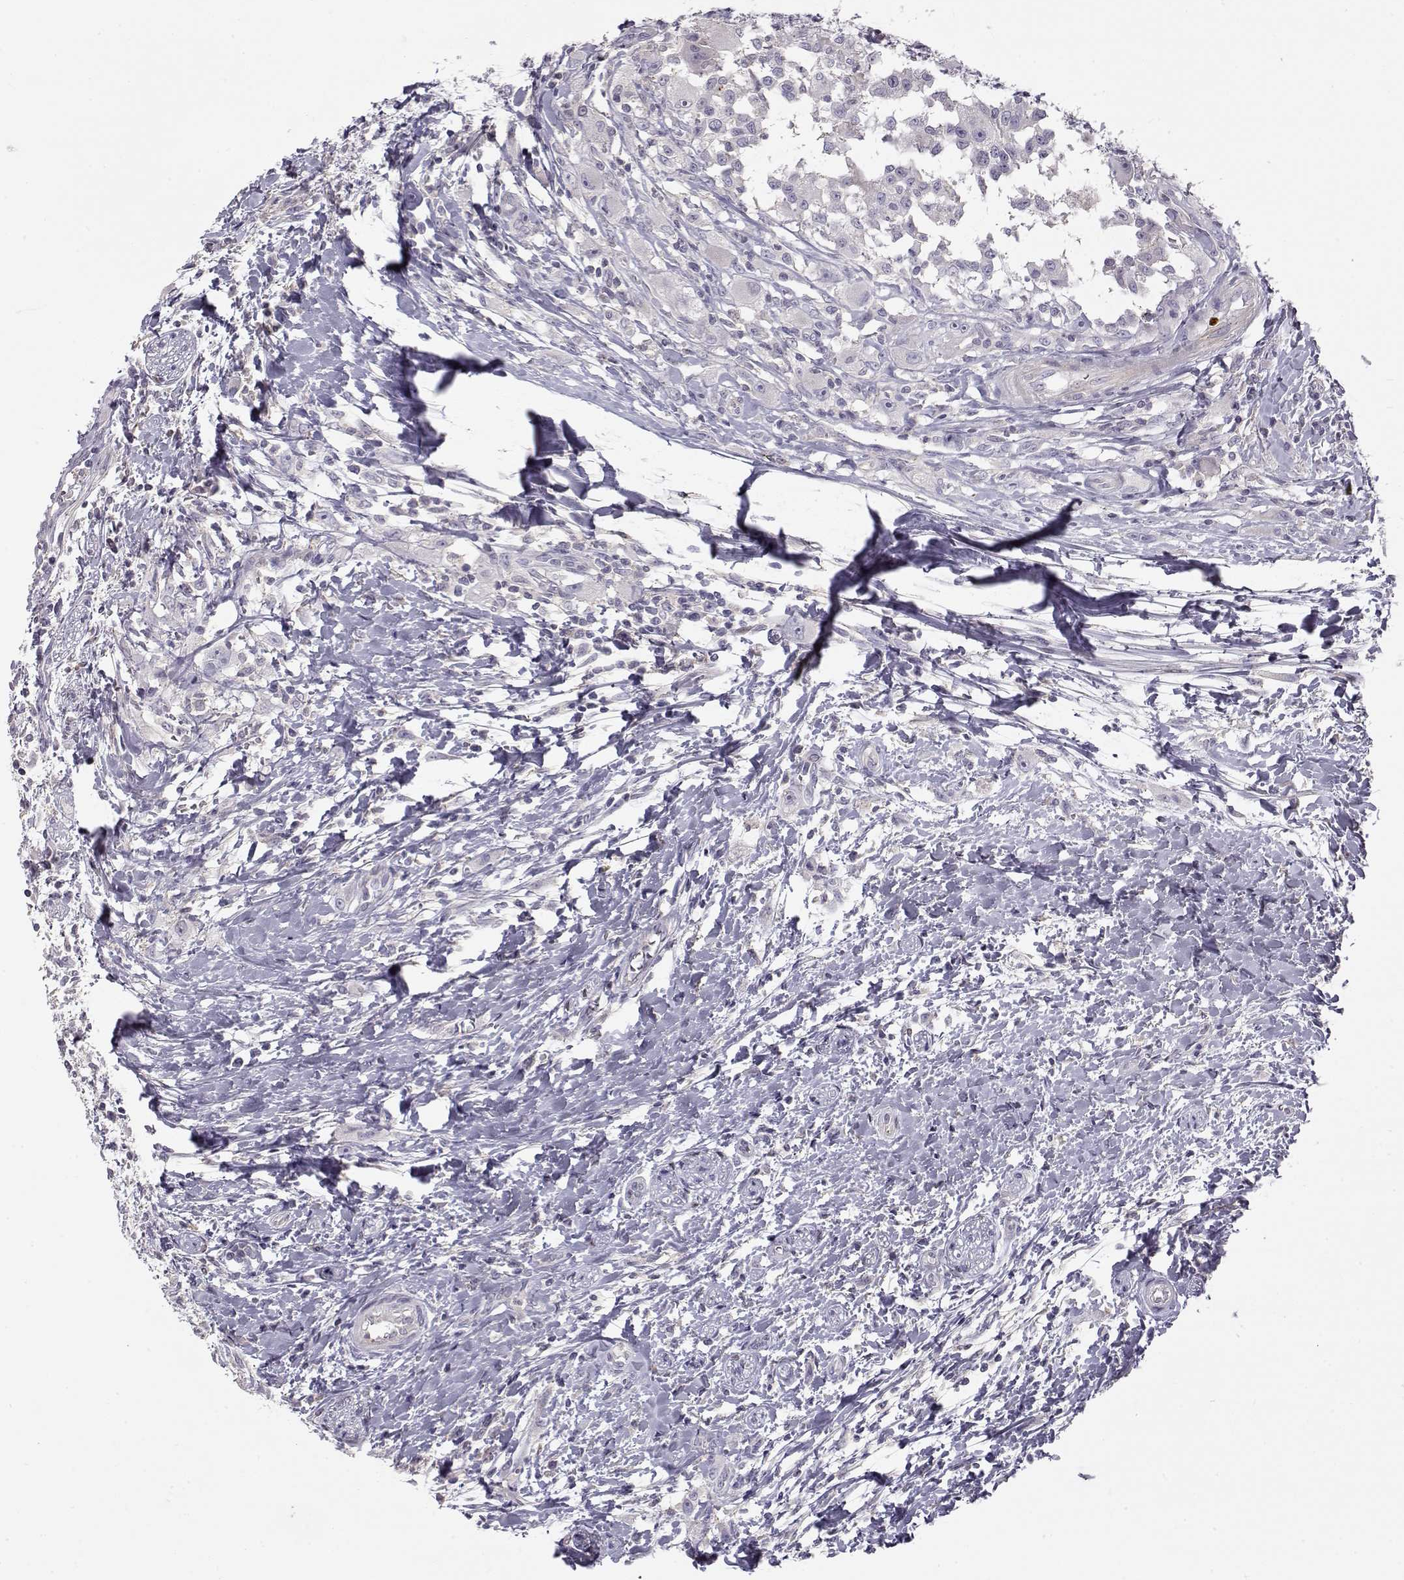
{"staining": {"intensity": "negative", "quantity": "none", "location": "none"}, "tissue": "head and neck cancer", "cell_type": "Tumor cells", "image_type": "cancer", "snomed": [{"axis": "morphology", "description": "Squamous cell carcinoma, NOS"}, {"axis": "morphology", "description": "Squamous cell carcinoma, metastatic, NOS"}, {"axis": "topography", "description": "Oral tissue"}, {"axis": "topography", "description": "Head-Neck"}], "caption": "Immunohistochemistry (IHC) histopathology image of neoplastic tissue: human head and neck squamous cell carcinoma stained with DAB displays no significant protein positivity in tumor cells.", "gene": "GRK1", "patient": {"sex": "female", "age": 85}}